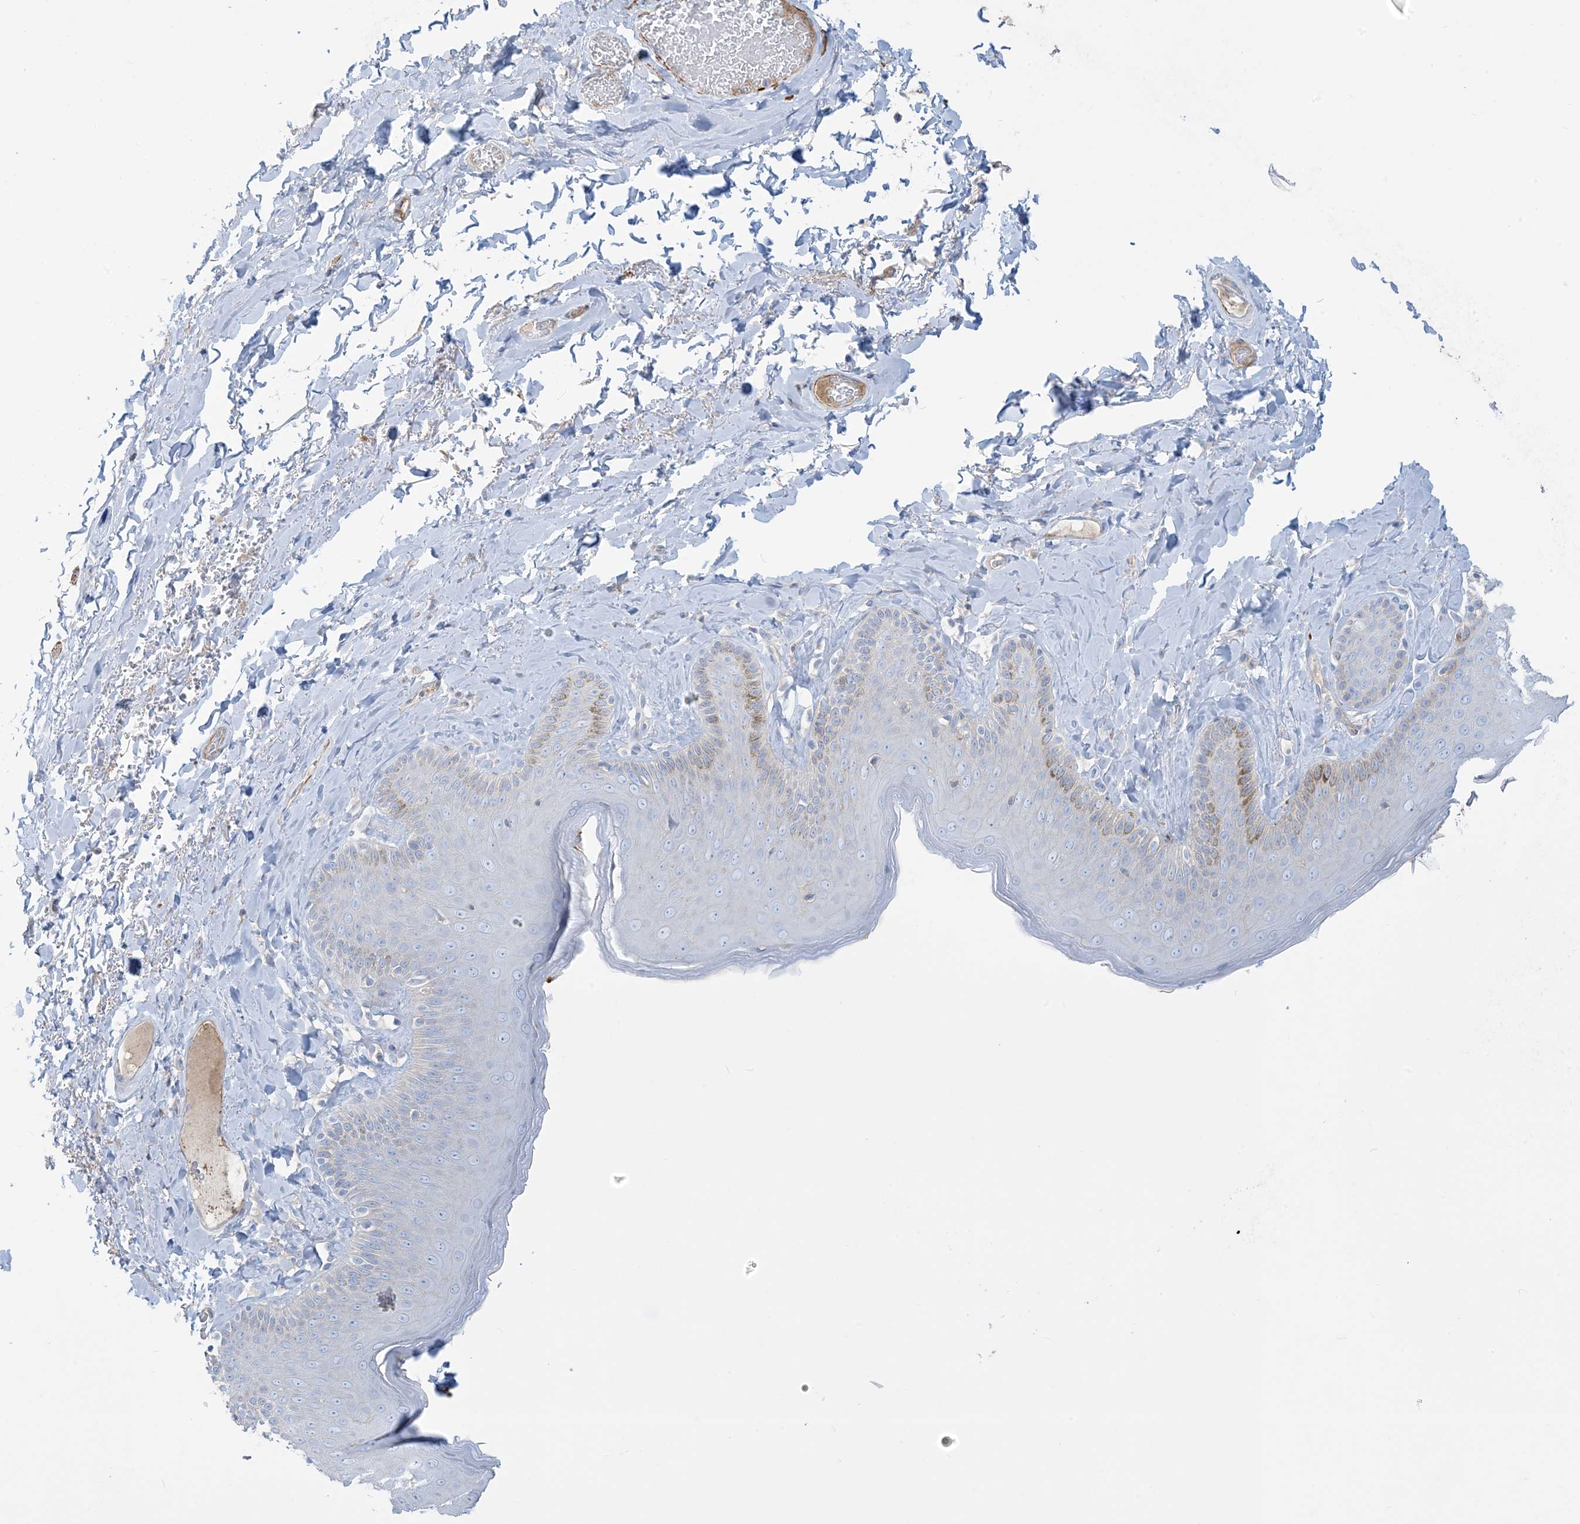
{"staining": {"intensity": "weak", "quantity": "<25%", "location": "cytoplasmic/membranous"}, "tissue": "skin", "cell_type": "Epidermal cells", "image_type": "normal", "snomed": [{"axis": "morphology", "description": "Normal tissue, NOS"}, {"axis": "topography", "description": "Anal"}], "caption": "The micrograph demonstrates no significant expression in epidermal cells of skin.", "gene": "GTF3C2", "patient": {"sex": "male", "age": 69}}